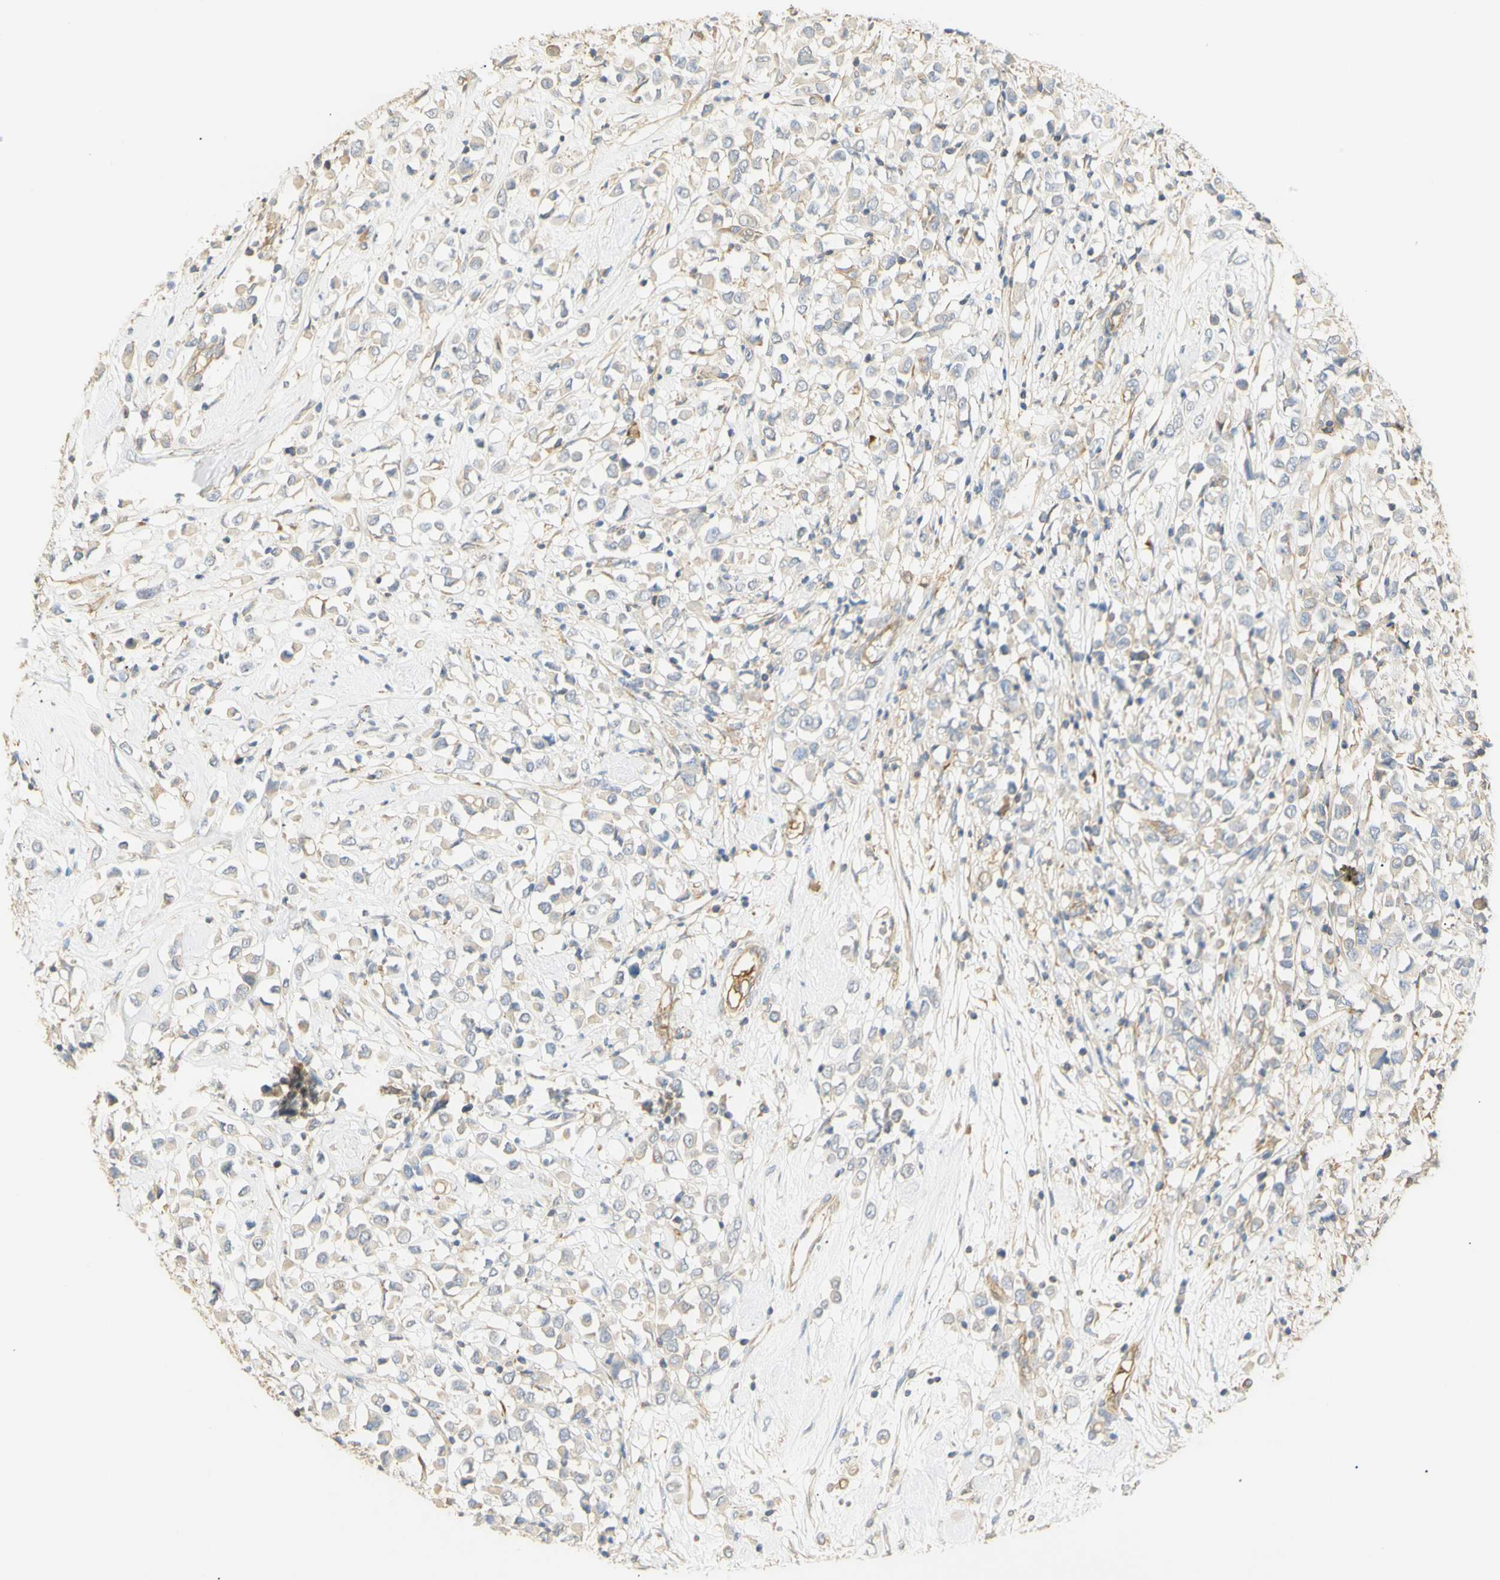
{"staining": {"intensity": "weak", "quantity": "<25%", "location": "cytoplasmic/membranous"}, "tissue": "breast cancer", "cell_type": "Tumor cells", "image_type": "cancer", "snomed": [{"axis": "morphology", "description": "Duct carcinoma"}, {"axis": "topography", "description": "Breast"}], "caption": "Immunohistochemistry (IHC) of human breast invasive ductal carcinoma reveals no positivity in tumor cells. (IHC, brightfield microscopy, high magnification).", "gene": "KCNE4", "patient": {"sex": "female", "age": 61}}